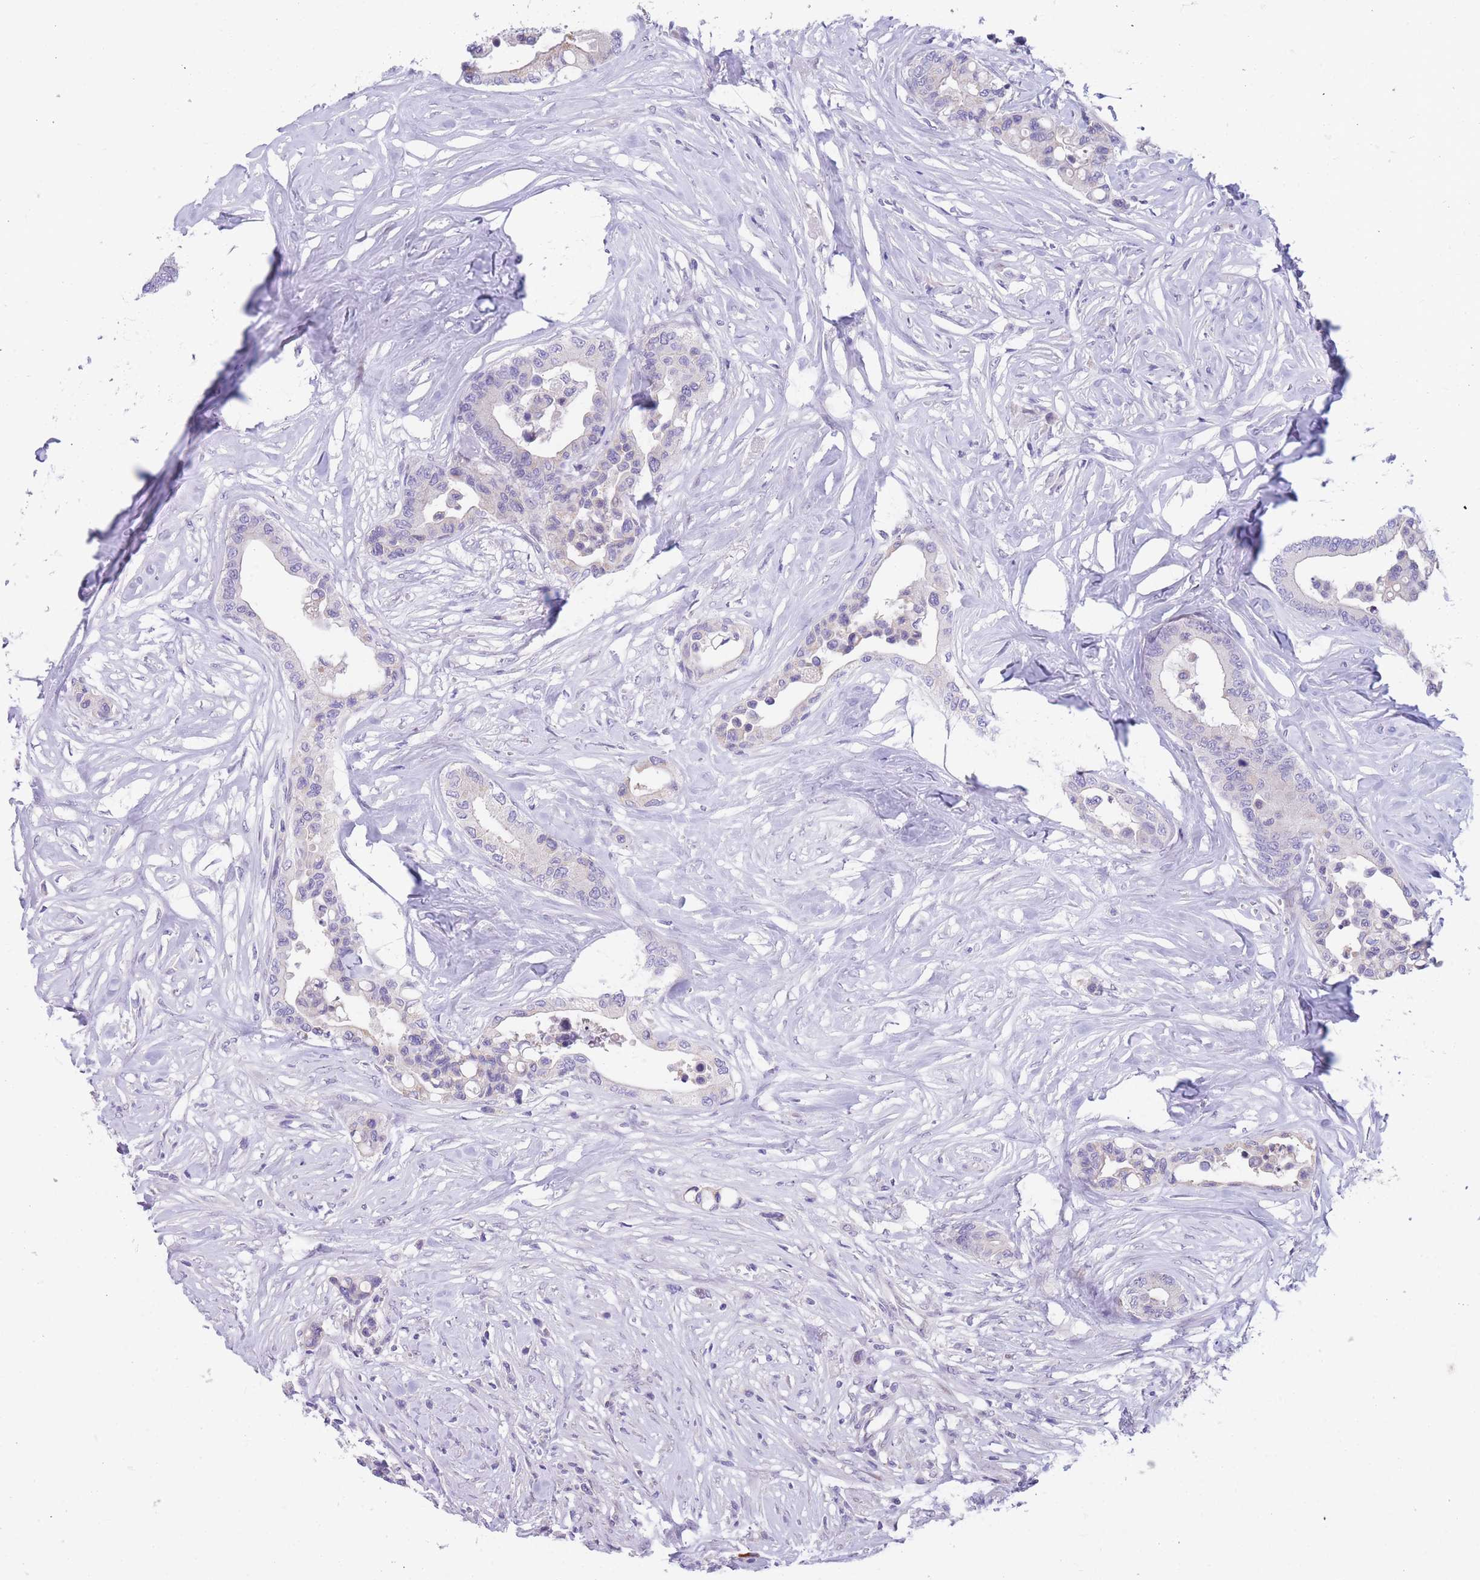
{"staining": {"intensity": "negative", "quantity": "none", "location": "none"}, "tissue": "colorectal cancer", "cell_type": "Tumor cells", "image_type": "cancer", "snomed": [{"axis": "morphology", "description": "Normal tissue, NOS"}, {"axis": "morphology", "description": "Adenocarcinoma, NOS"}, {"axis": "topography", "description": "Colon"}], "caption": "Immunohistochemical staining of colorectal cancer shows no significant expression in tumor cells.", "gene": "SHCBP1", "patient": {"sex": "male", "age": 82}}